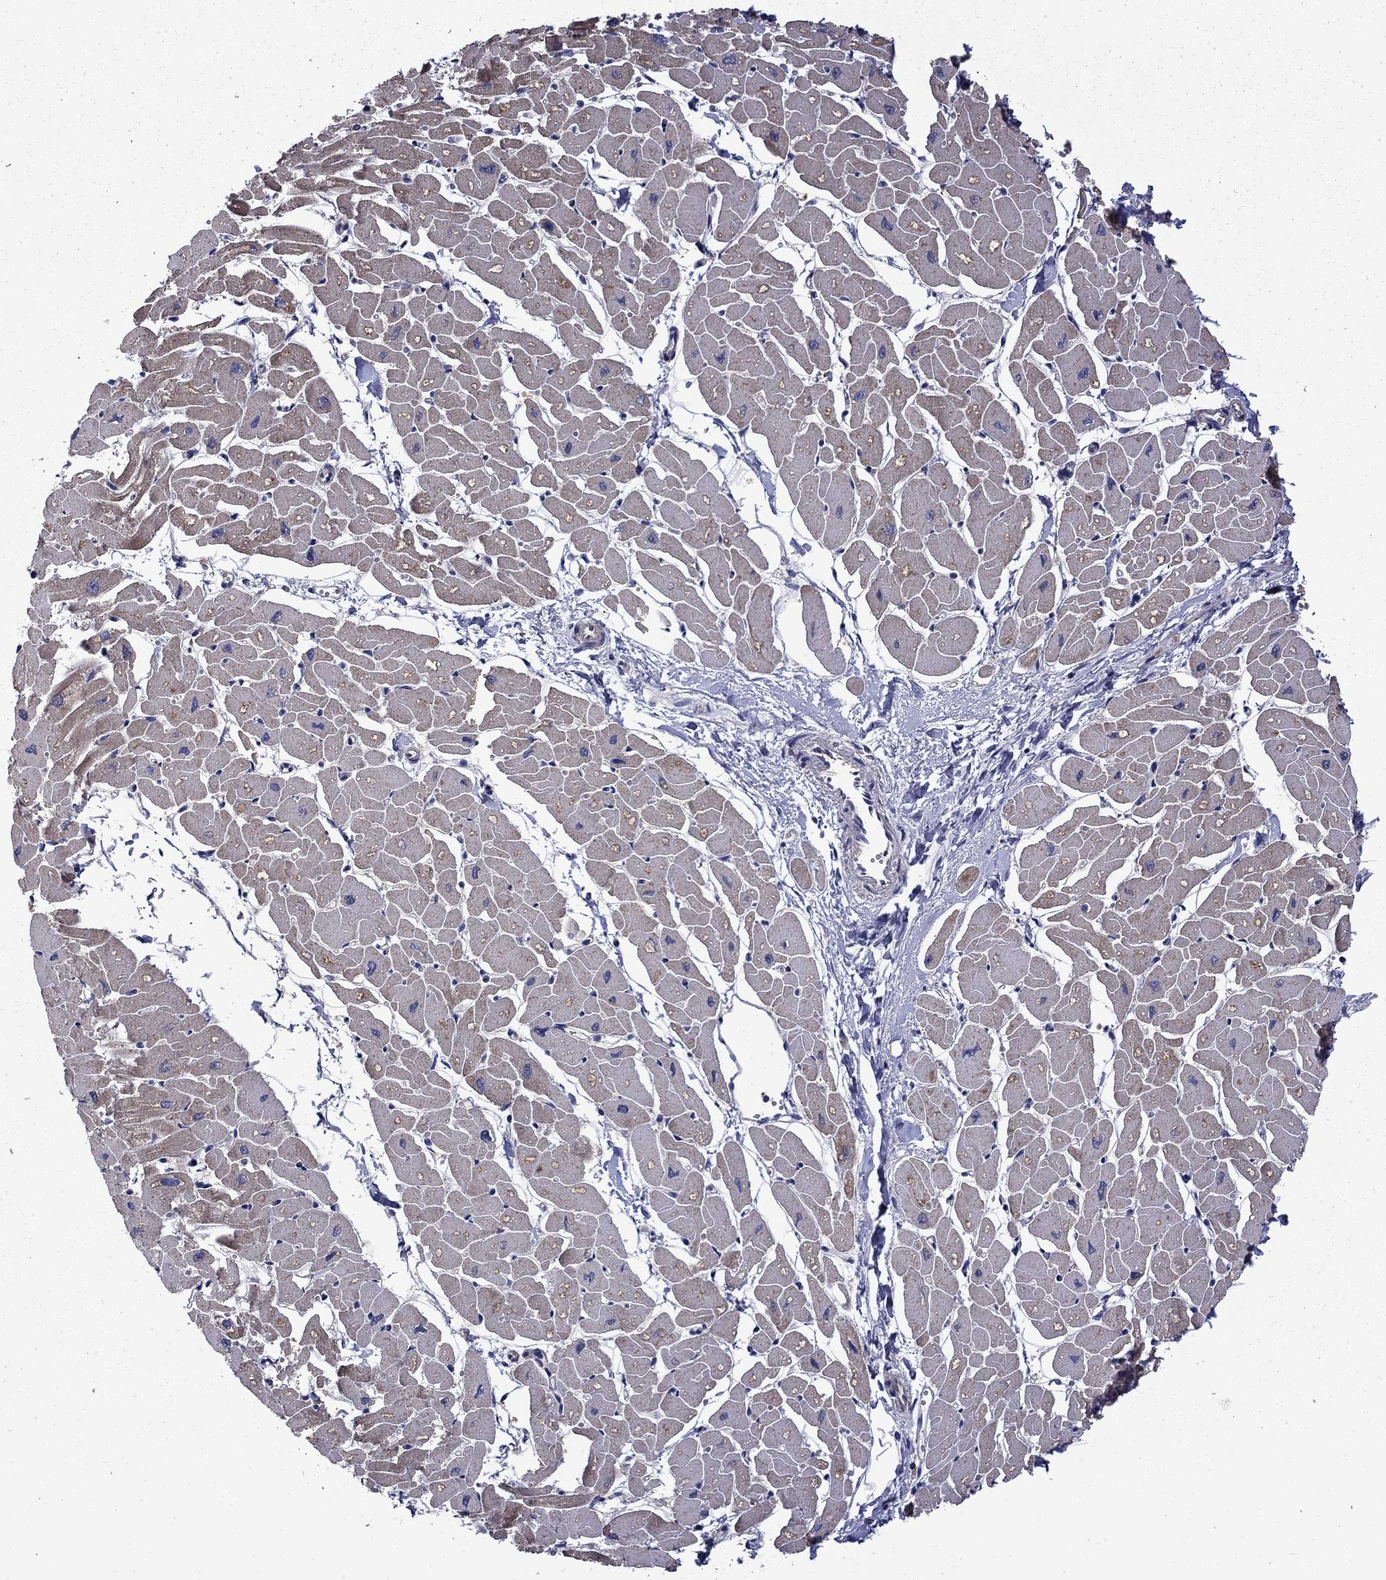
{"staining": {"intensity": "weak", "quantity": "25%-75%", "location": "cytoplasmic/membranous"}, "tissue": "heart muscle", "cell_type": "Cardiomyocytes", "image_type": "normal", "snomed": [{"axis": "morphology", "description": "Normal tissue, NOS"}, {"axis": "topography", "description": "Heart"}], "caption": "A high-resolution histopathology image shows immunohistochemistry (IHC) staining of benign heart muscle, which reveals weak cytoplasmic/membranous positivity in about 25%-75% of cardiomyocytes.", "gene": "TPMT", "patient": {"sex": "male", "age": 57}}